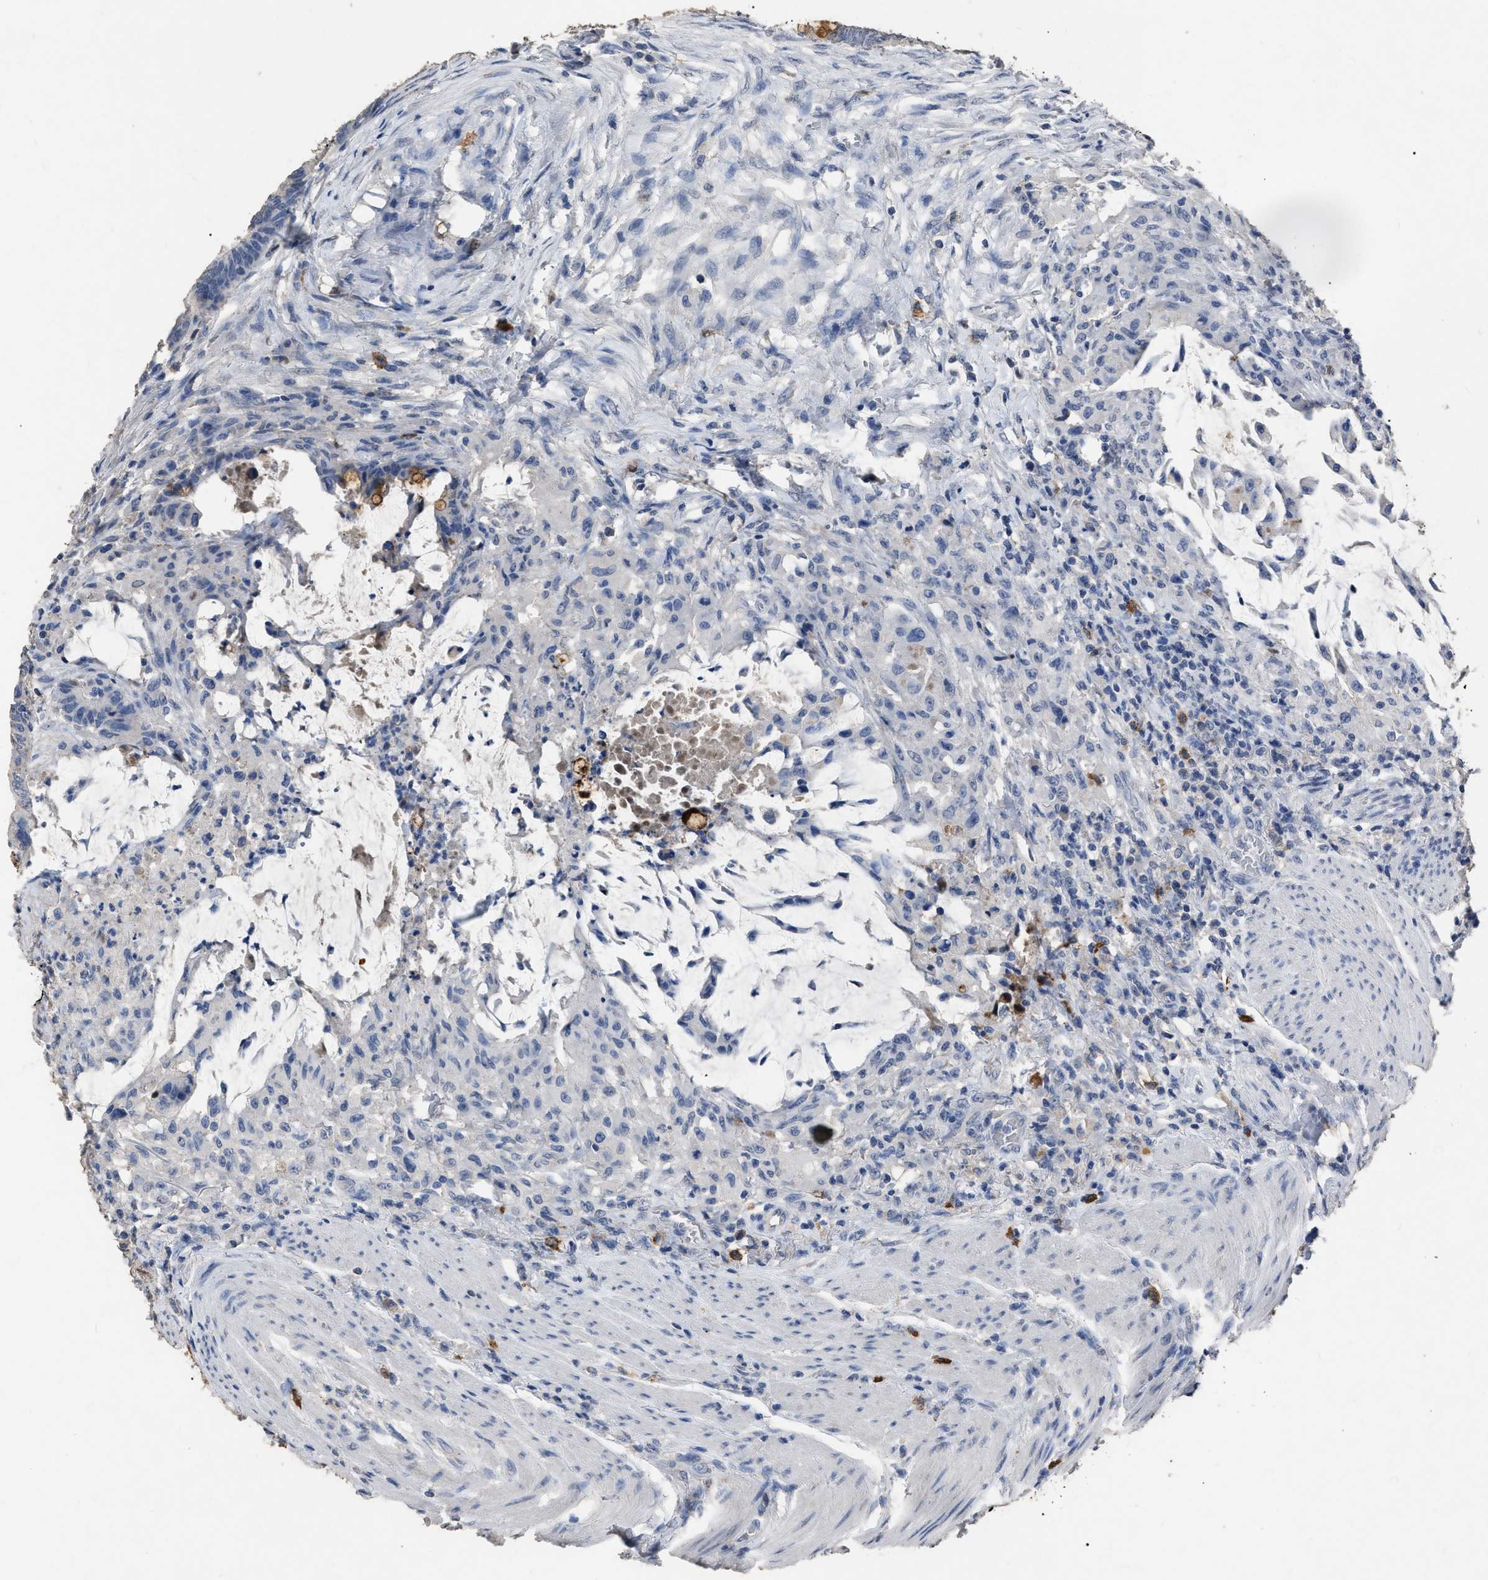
{"staining": {"intensity": "negative", "quantity": "none", "location": "none"}, "tissue": "colorectal cancer", "cell_type": "Tumor cells", "image_type": "cancer", "snomed": [{"axis": "morphology", "description": "Normal tissue, NOS"}, {"axis": "morphology", "description": "Adenocarcinoma, NOS"}, {"axis": "topography", "description": "Rectum"}, {"axis": "topography", "description": "Peripheral nerve tissue"}], "caption": "This is a photomicrograph of immunohistochemistry (IHC) staining of colorectal adenocarcinoma, which shows no positivity in tumor cells. The staining is performed using DAB (3,3'-diaminobenzidine) brown chromogen with nuclei counter-stained in using hematoxylin.", "gene": "HABP2", "patient": {"sex": "male", "age": 92}}